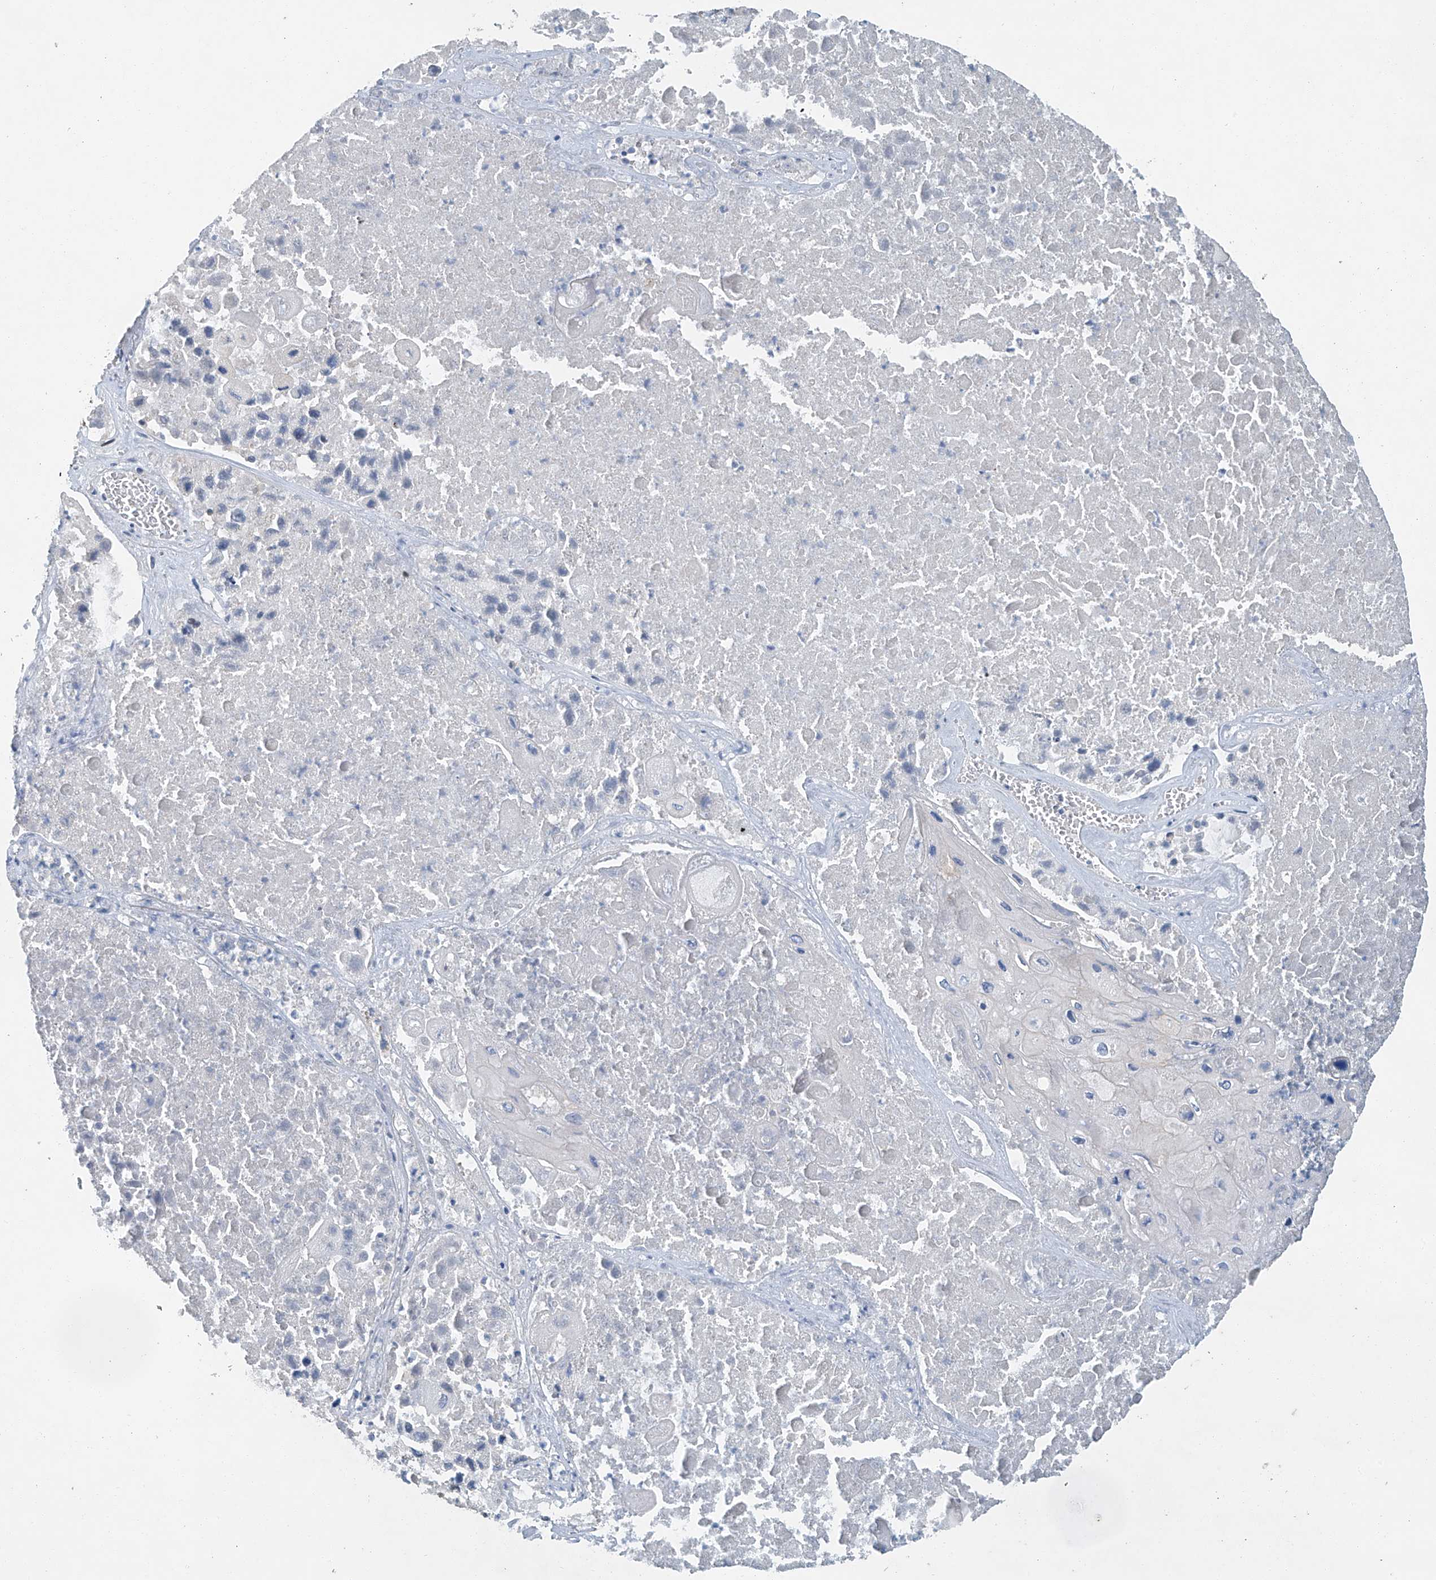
{"staining": {"intensity": "moderate", "quantity": "<25%", "location": "nuclear"}, "tissue": "lung cancer", "cell_type": "Tumor cells", "image_type": "cancer", "snomed": [{"axis": "morphology", "description": "Squamous cell carcinoma, NOS"}, {"axis": "topography", "description": "Lung"}], "caption": "Brown immunohistochemical staining in squamous cell carcinoma (lung) exhibits moderate nuclear staining in approximately <25% of tumor cells.", "gene": "TAF8", "patient": {"sex": "male", "age": 61}}